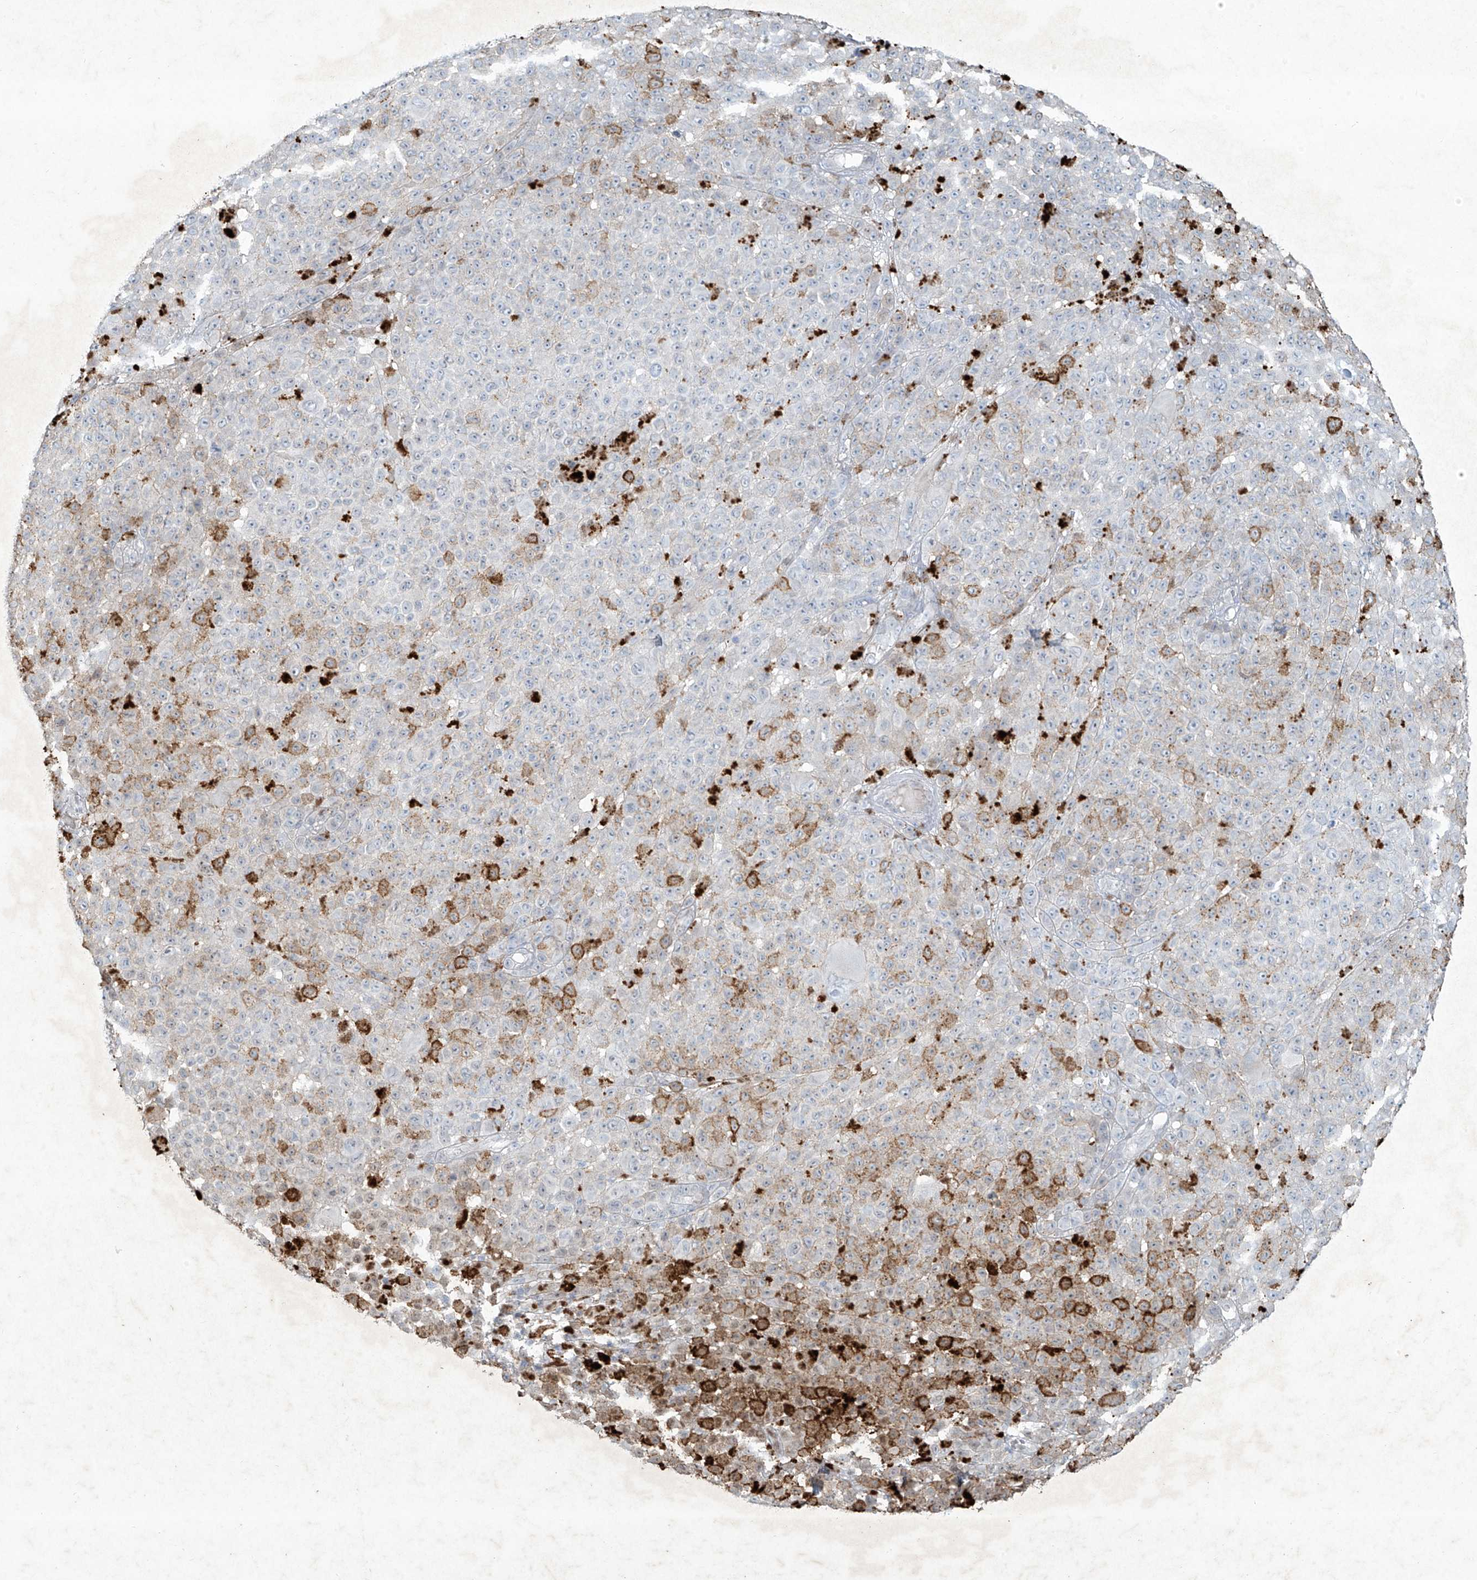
{"staining": {"intensity": "moderate", "quantity": "<25%", "location": "cytoplasmic/membranous"}, "tissue": "melanoma", "cell_type": "Tumor cells", "image_type": "cancer", "snomed": [{"axis": "morphology", "description": "Malignant melanoma, NOS"}, {"axis": "topography", "description": "Skin"}], "caption": "Human melanoma stained for a protein (brown) reveals moderate cytoplasmic/membranous positive positivity in approximately <25% of tumor cells.", "gene": "TUBE1", "patient": {"sex": "female", "age": 94}}